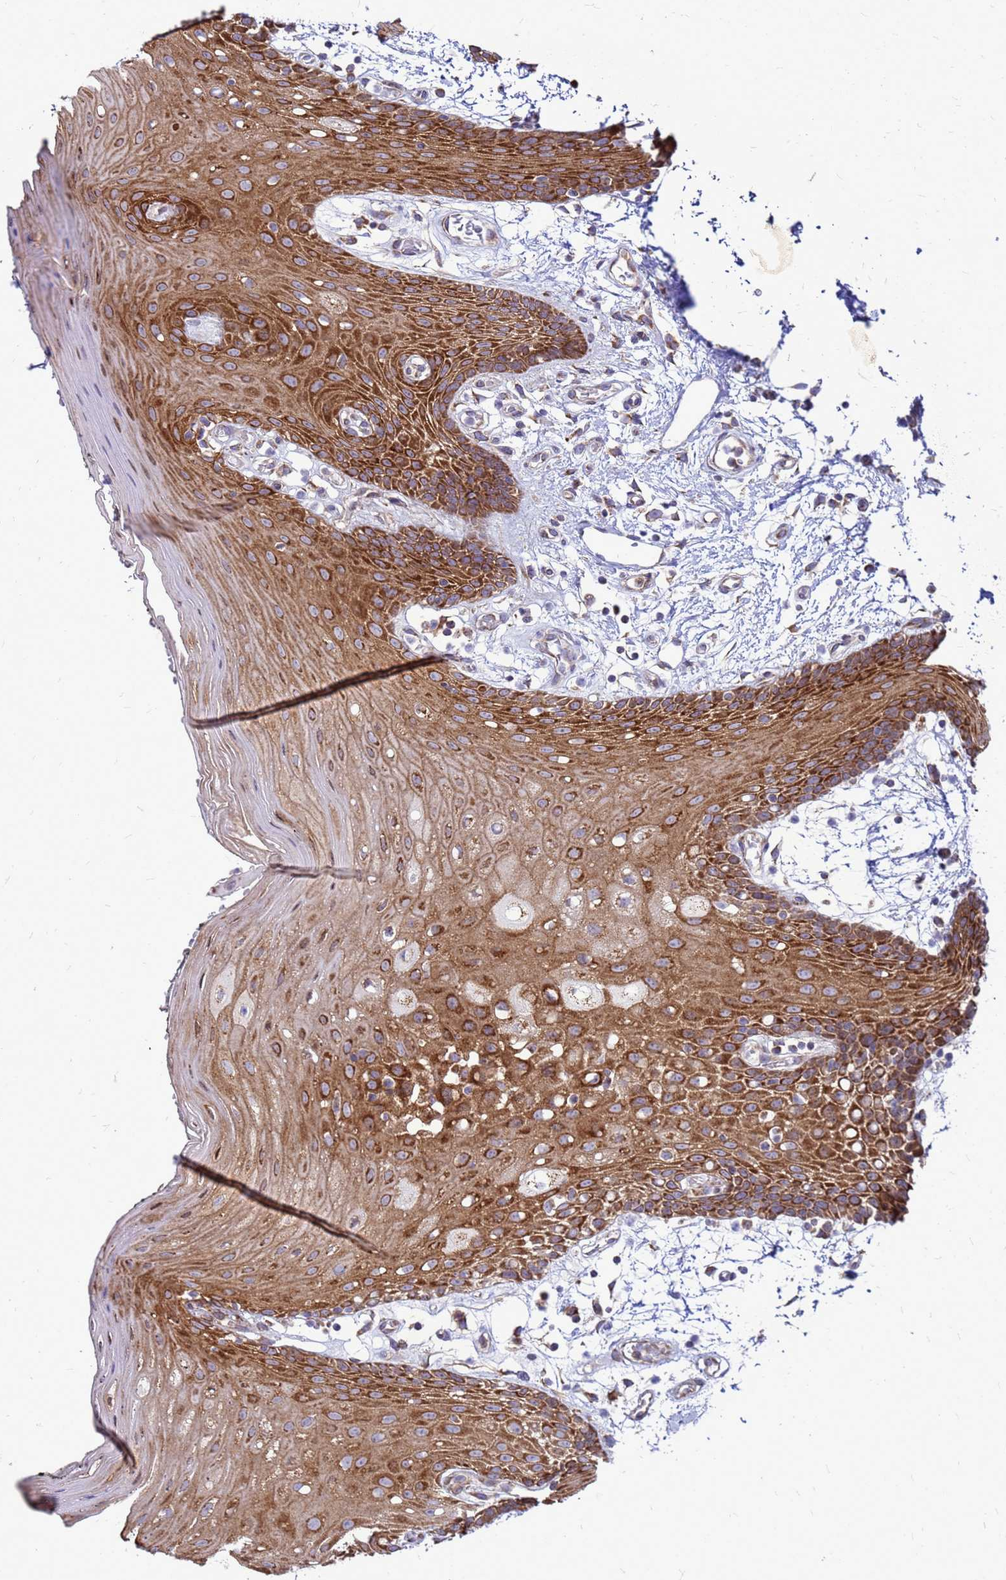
{"staining": {"intensity": "strong", "quantity": ">75%", "location": "cytoplasmic/membranous"}, "tissue": "oral mucosa", "cell_type": "Squamous epithelial cells", "image_type": "normal", "snomed": [{"axis": "morphology", "description": "Normal tissue, NOS"}, {"axis": "topography", "description": "Oral tissue"}, {"axis": "topography", "description": "Tounge, NOS"}], "caption": "DAB (3,3'-diaminobenzidine) immunohistochemical staining of normal human oral mucosa shows strong cytoplasmic/membranous protein expression in approximately >75% of squamous epithelial cells.", "gene": "FSTL4", "patient": {"sex": "female", "age": 59}}